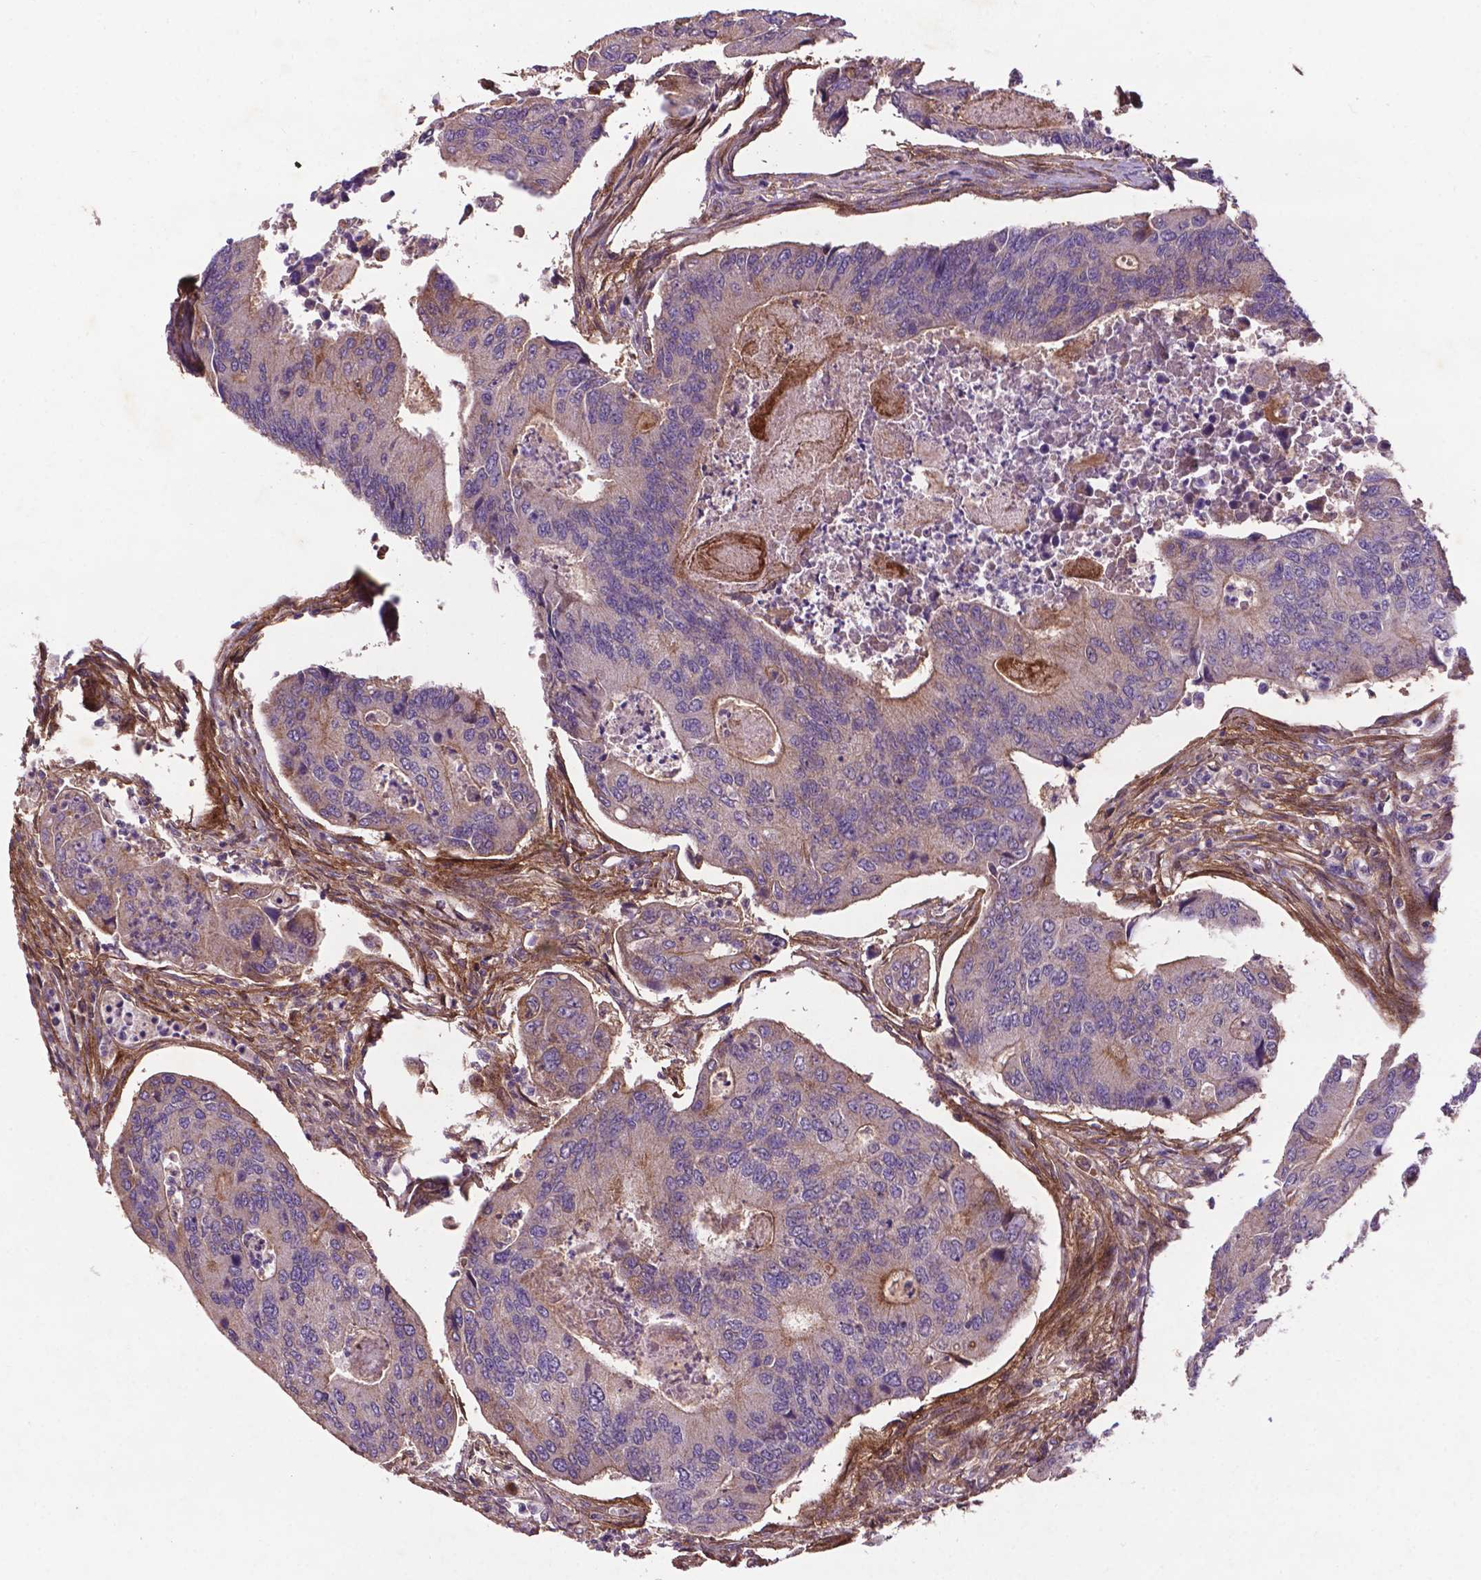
{"staining": {"intensity": "weak", "quantity": "25%-75%", "location": "cytoplasmic/membranous"}, "tissue": "colorectal cancer", "cell_type": "Tumor cells", "image_type": "cancer", "snomed": [{"axis": "morphology", "description": "Adenocarcinoma, NOS"}, {"axis": "topography", "description": "Colon"}], "caption": "This photomicrograph exhibits IHC staining of colorectal cancer, with low weak cytoplasmic/membranous expression in approximately 25%-75% of tumor cells.", "gene": "RRAS", "patient": {"sex": "female", "age": 67}}